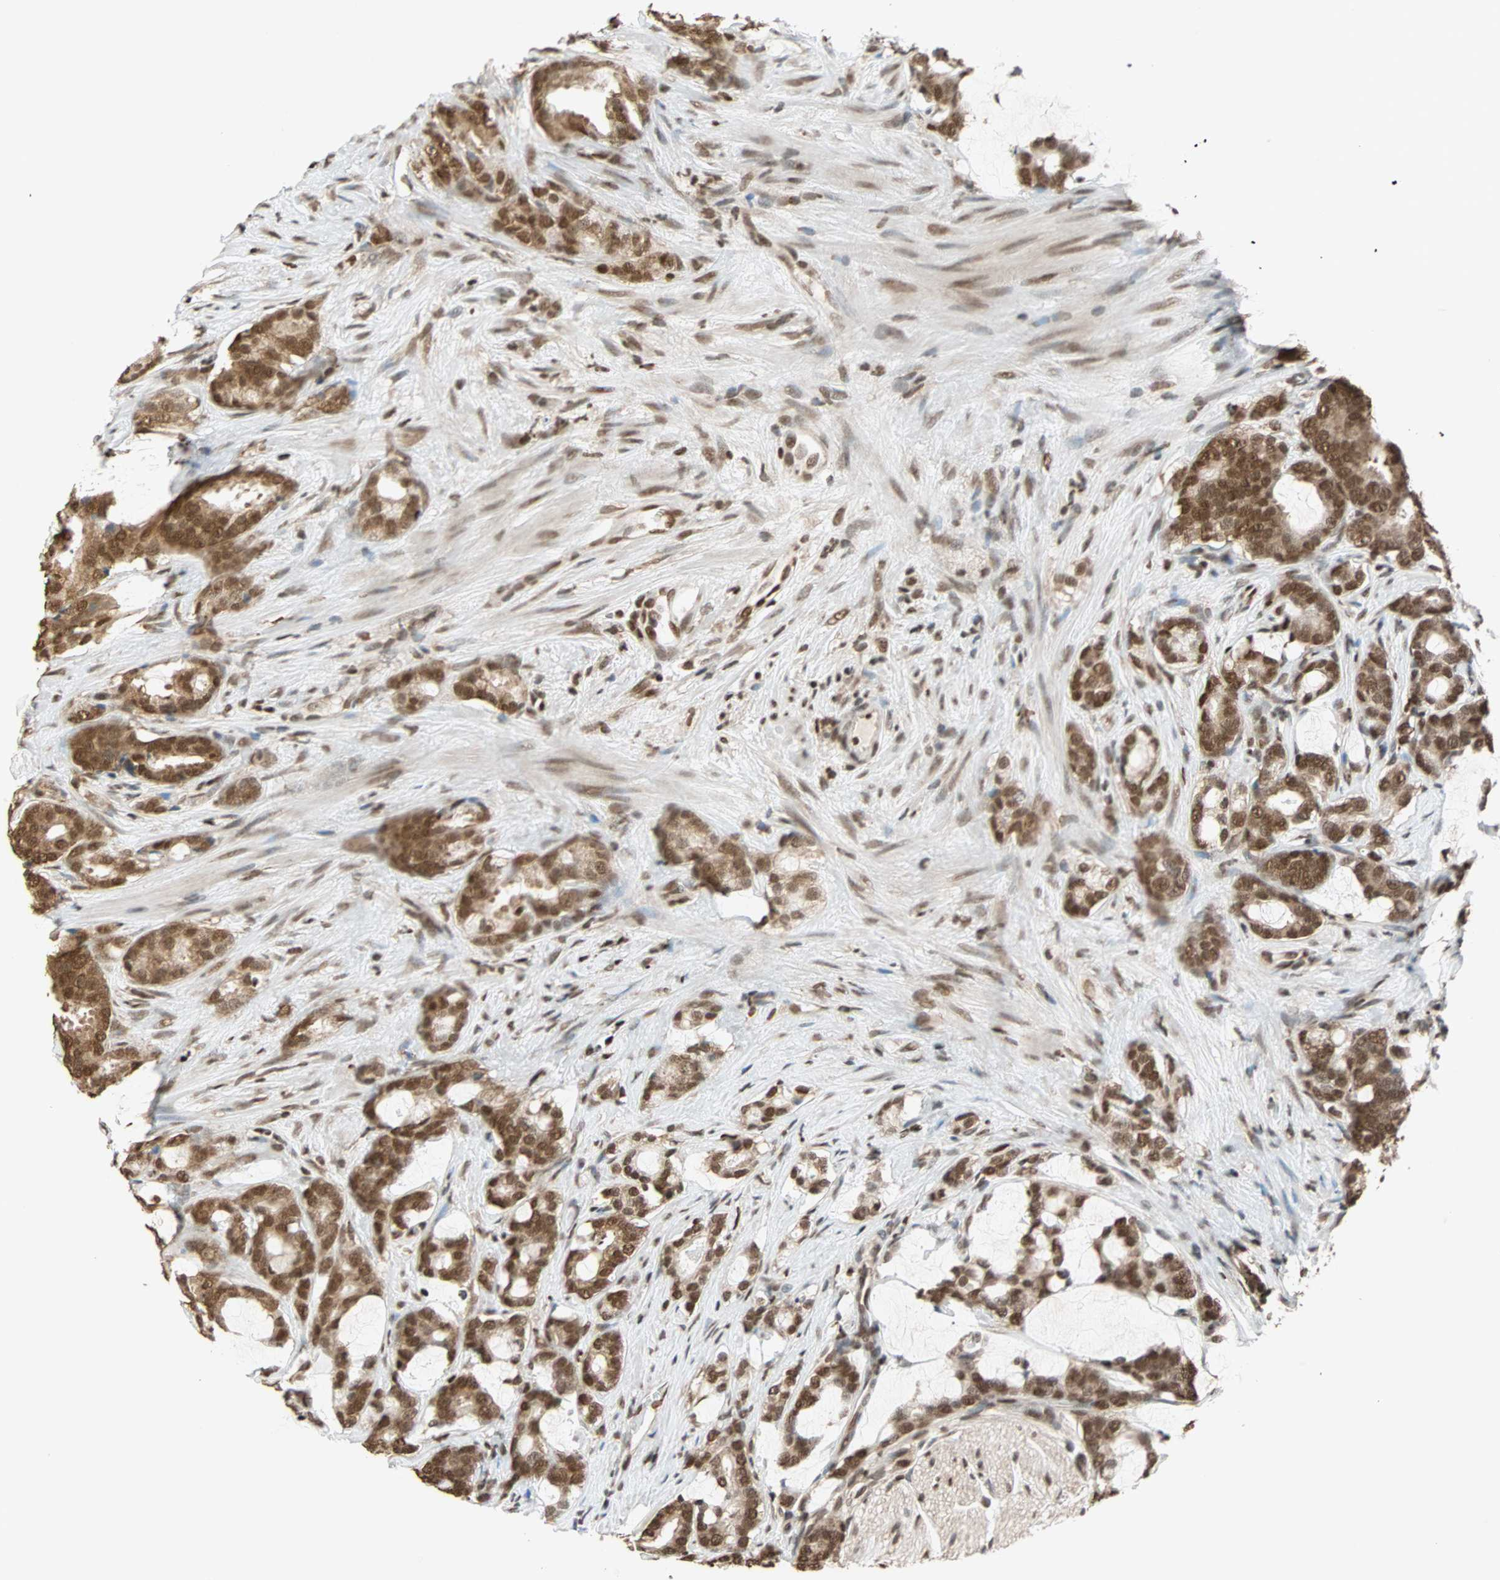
{"staining": {"intensity": "strong", "quantity": ">75%", "location": "nuclear"}, "tissue": "prostate cancer", "cell_type": "Tumor cells", "image_type": "cancer", "snomed": [{"axis": "morphology", "description": "Adenocarcinoma, Low grade"}, {"axis": "topography", "description": "Prostate"}], "caption": "Immunohistochemical staining of human prostate low-grade adenocarcinoma displays strong nuclear protein expression in approximately >75% of tumor cells. The staining is performed using DAB brown chromogen to label protein expression. The nuclei are counter-stained blue using hematoxylin.", "gene": "DAZAP1", "patient": {"sex": "male", "age": 58}}